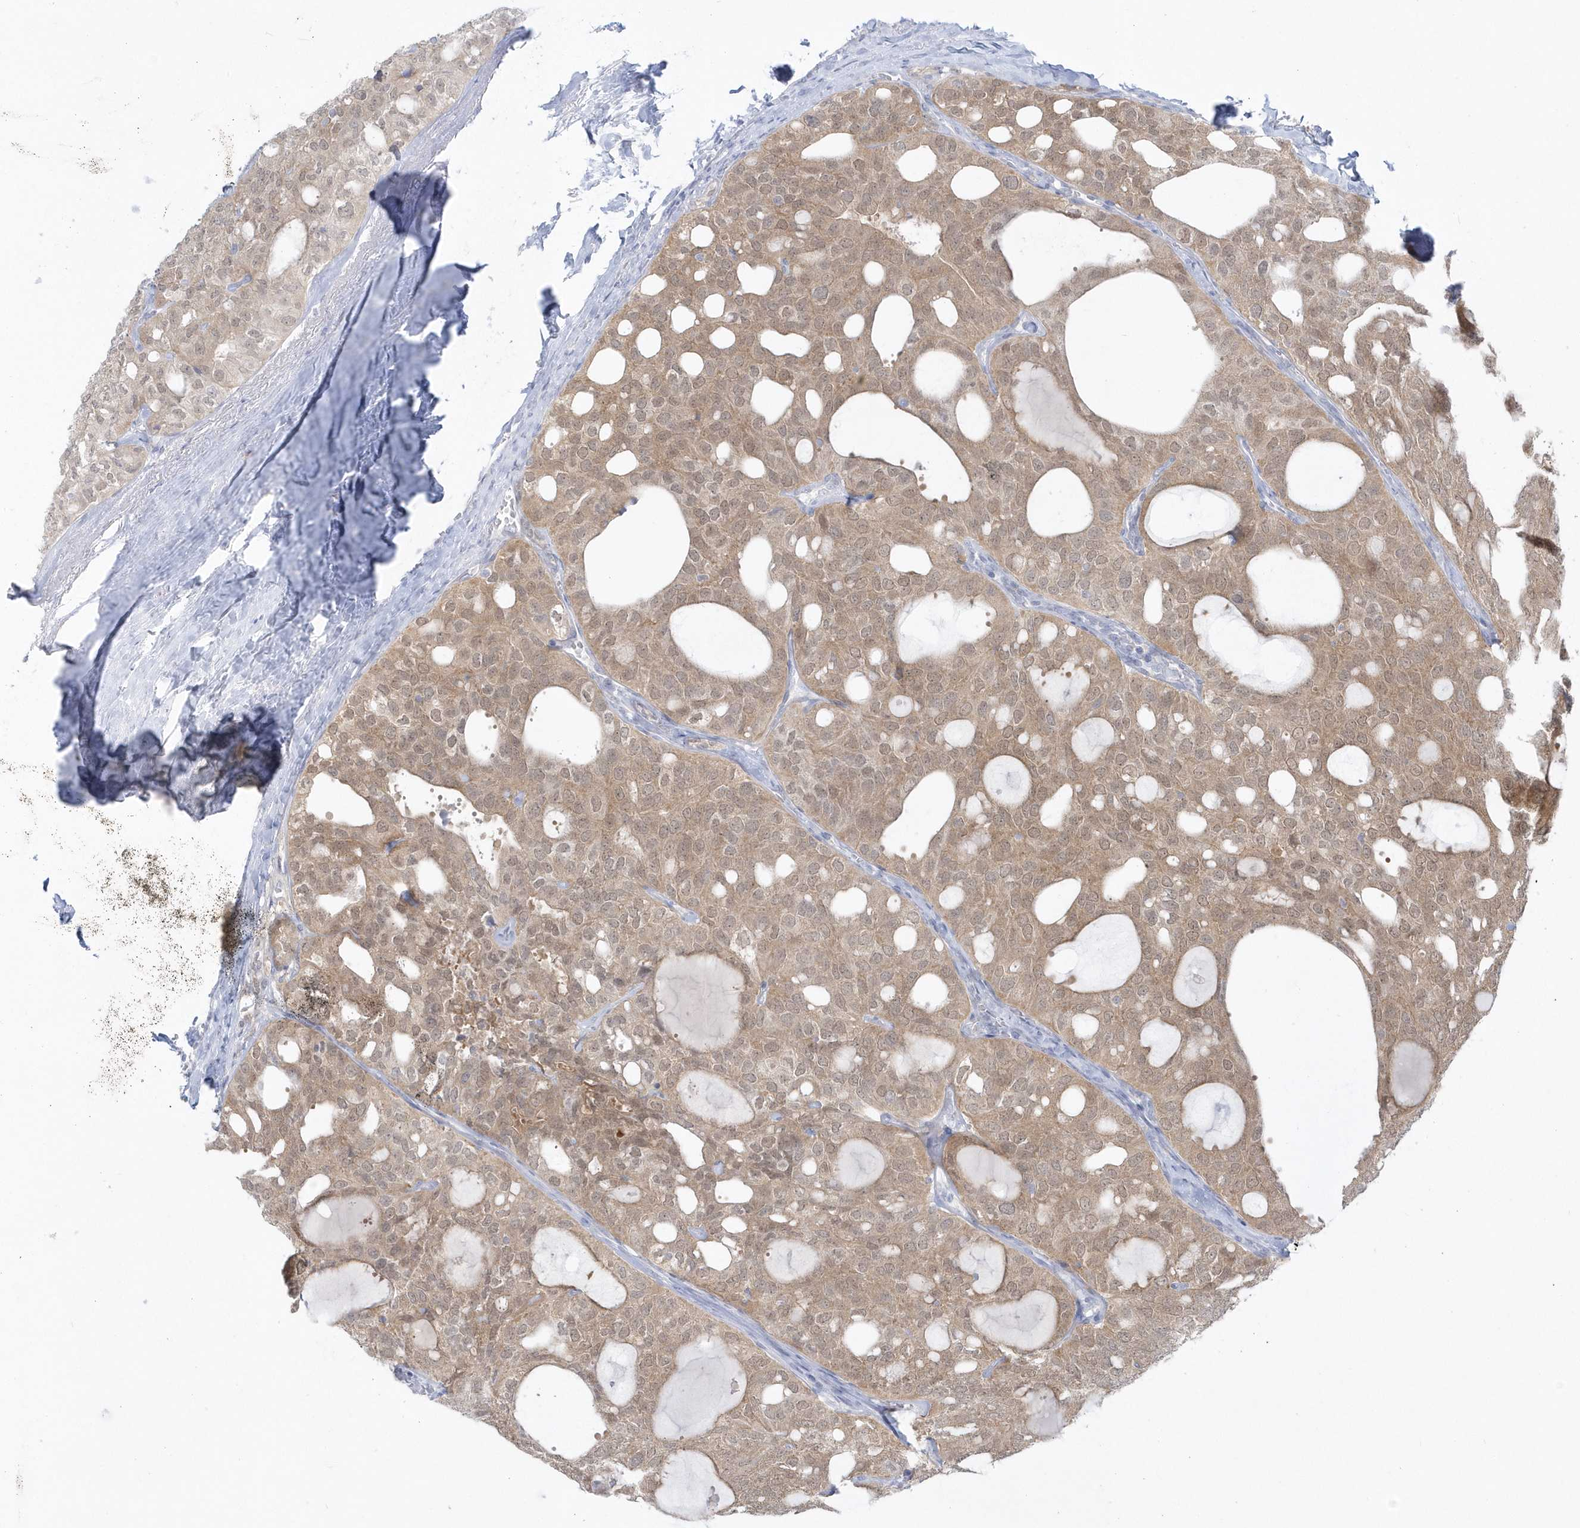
{"staining": {"intensity": "weak", "quantity": ">75%", "location": "cytoplasmic/membranous,nuclear"}, "tissue": "thyroid cancer", "cell_type": "Tumor cells", "image_type": "cancer", "snomed": [{"axis": "morphology", "description": "Follicular adenoma carcinoma, NOS"}, {"axis": "topography", "description": "Thyroid gland"}], "caption": "Follicular adenoma carcinoma (thyroid) stained for a protein demonstrates weak cytoplasmic/membranous and nuclear positivity in tumor cells.", "gene": "PCBD1", "patient": {"sex": "male", "age": 75}}